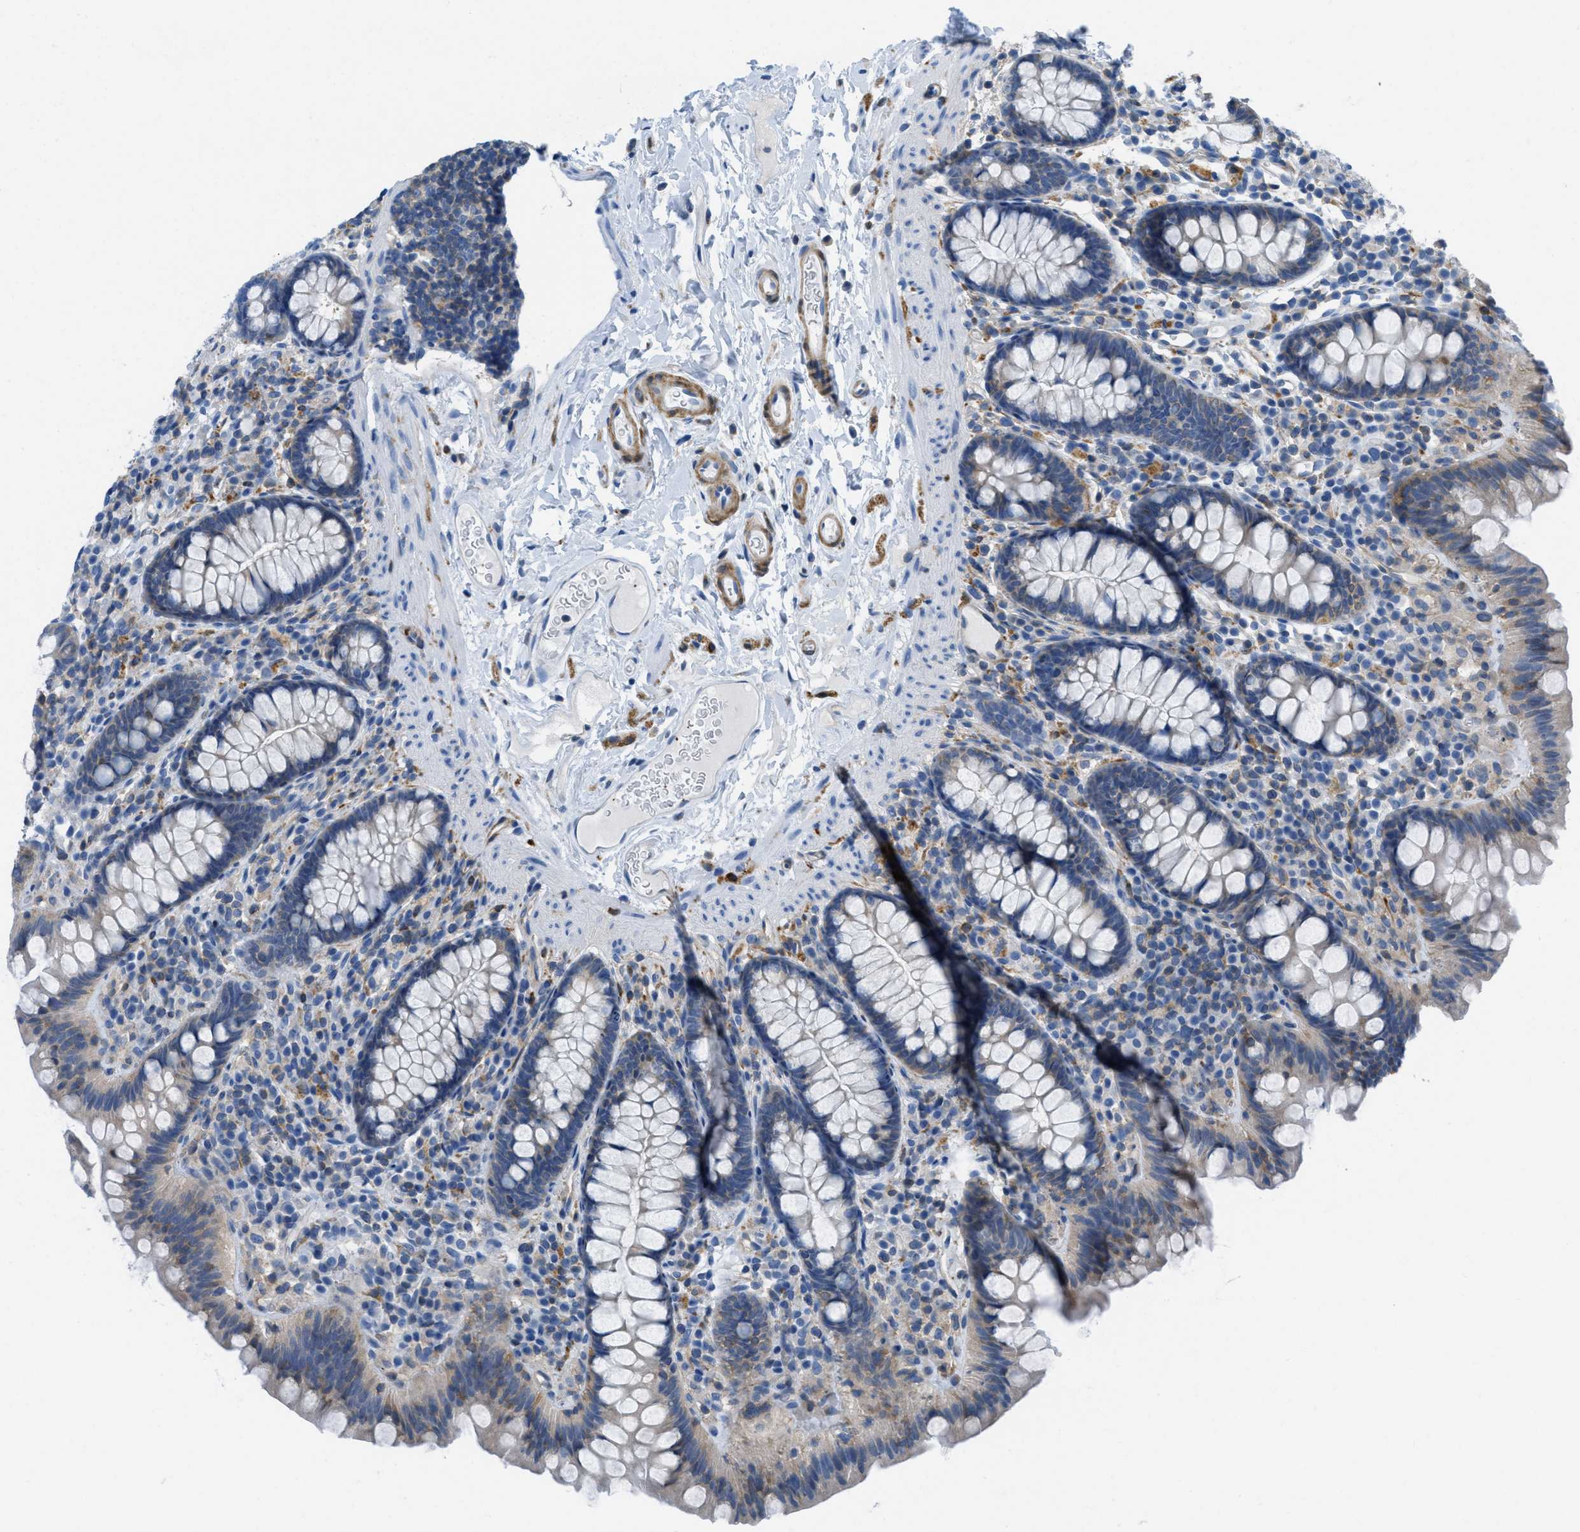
{"staining": {"intensity": "moderate", "quantity": ">75%", "location": "cytoplasmic/membranous"}, "tissue": "colon", "cell_type": "Endothelial cells", "image_type": "normal", "snomed": [{"axis": "morphology", "description": "Normal tissue, NOS"}, {"axis": "topography", "description": "Colon"}], "caption": "About >75% of endothelial cells in normal human colon demonstrate moderate cytoplasmic/membranous protein staining as visualized by brown immunohistochemical staining.", "gene": "MAPRE2", "patient": {"sex": "female", "age": 80}}